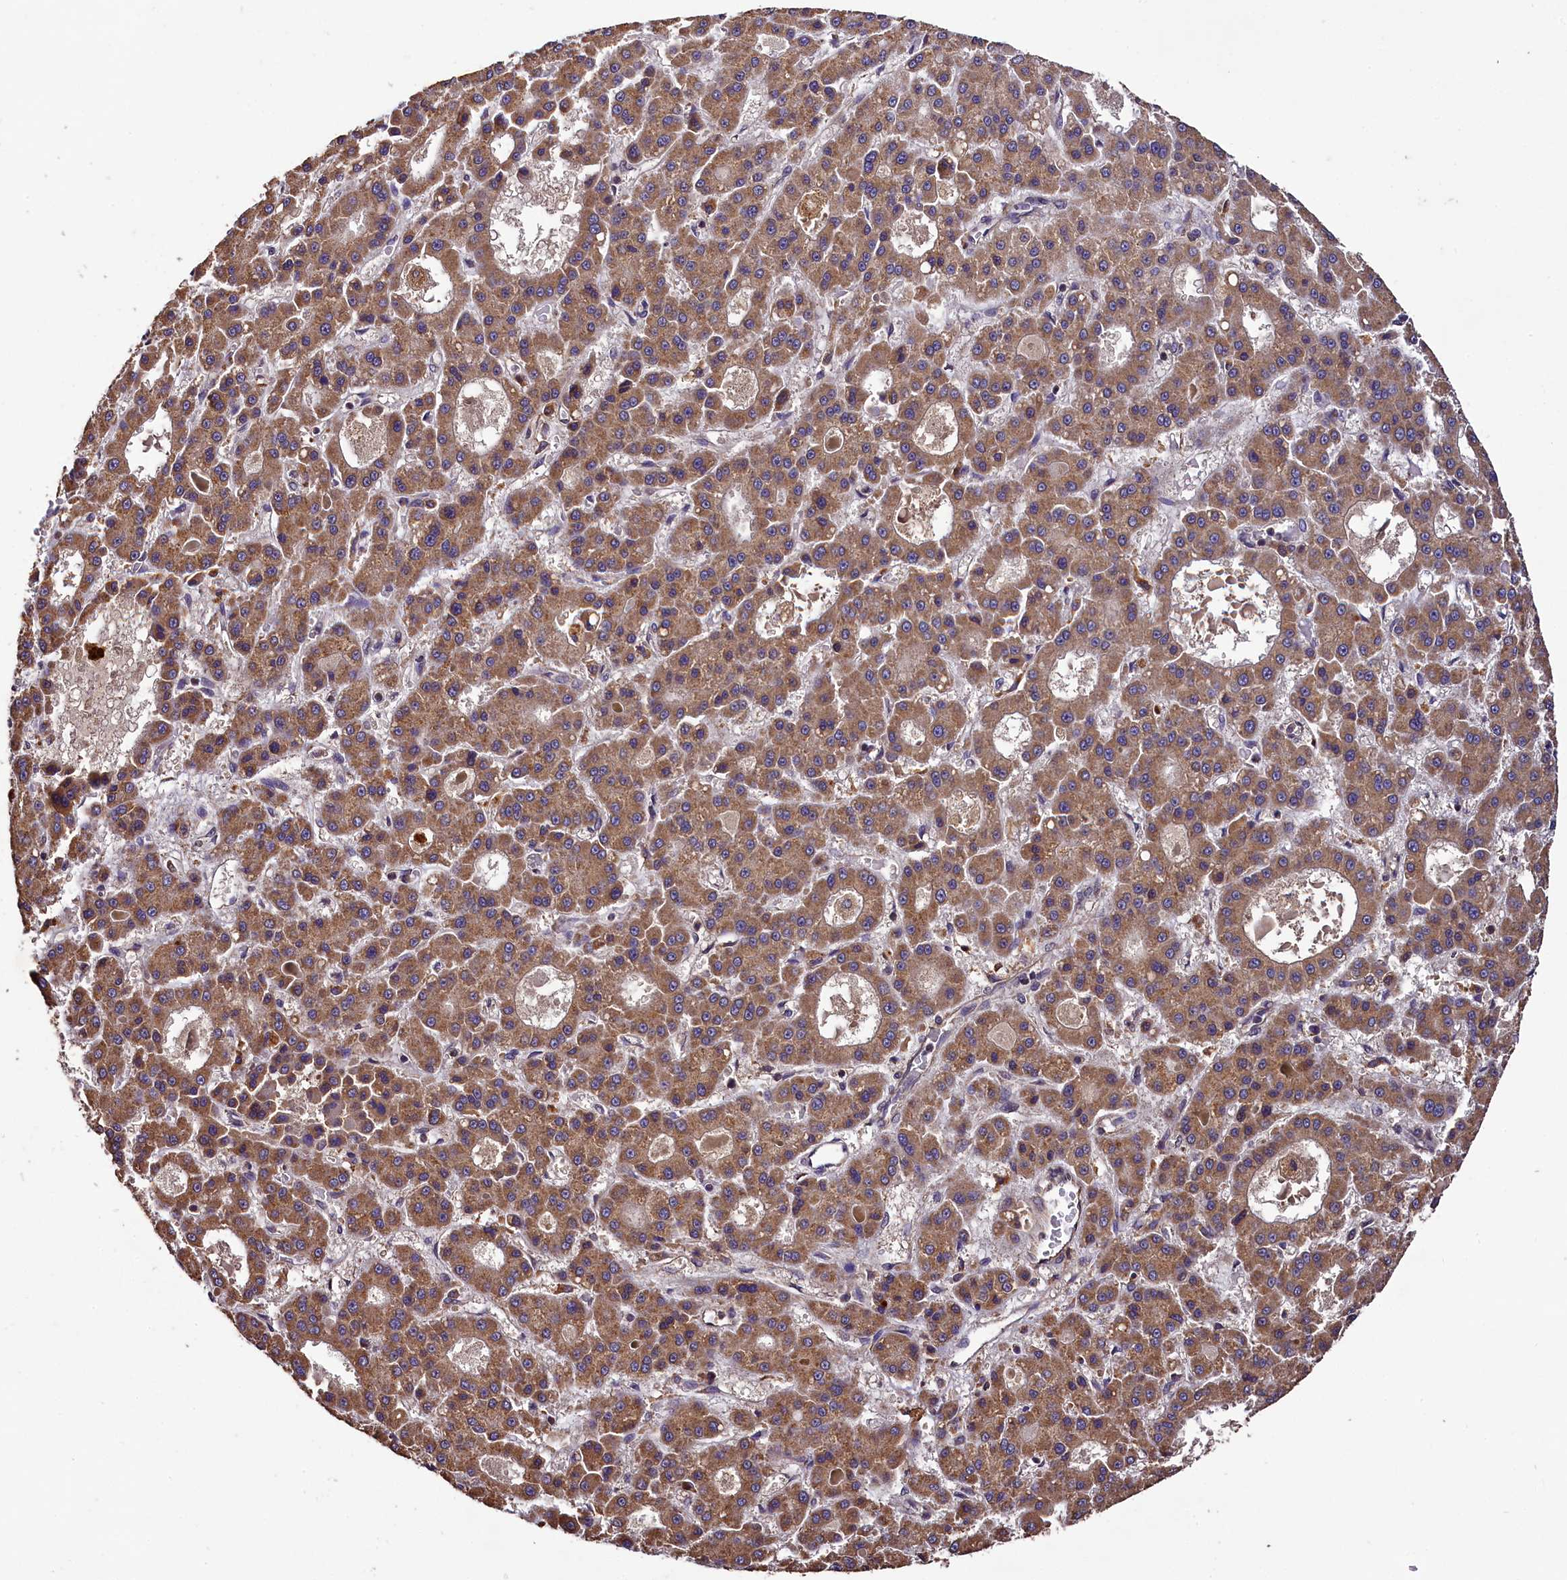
{"staining": {"intensity": "moderate", "quantity": ">75%", "location": "cytoplasmic/membranous"}, "tissue": "liver cancer", "cell_type": "Tumor cells", "image_type": "cancer", "snomed": [{"axis": "morphology", "description": "Carcinoma, Hepatocellular, NOS"}, {"axis": "topography", "description": "Liver"}], "caption": "A brown stain highlights moderate cytoplasmic/membranous staining of a protein in human liver cancer tumor cells.", "gene": "ENKD1", "patient": {"sex": "male", "age": 70}}